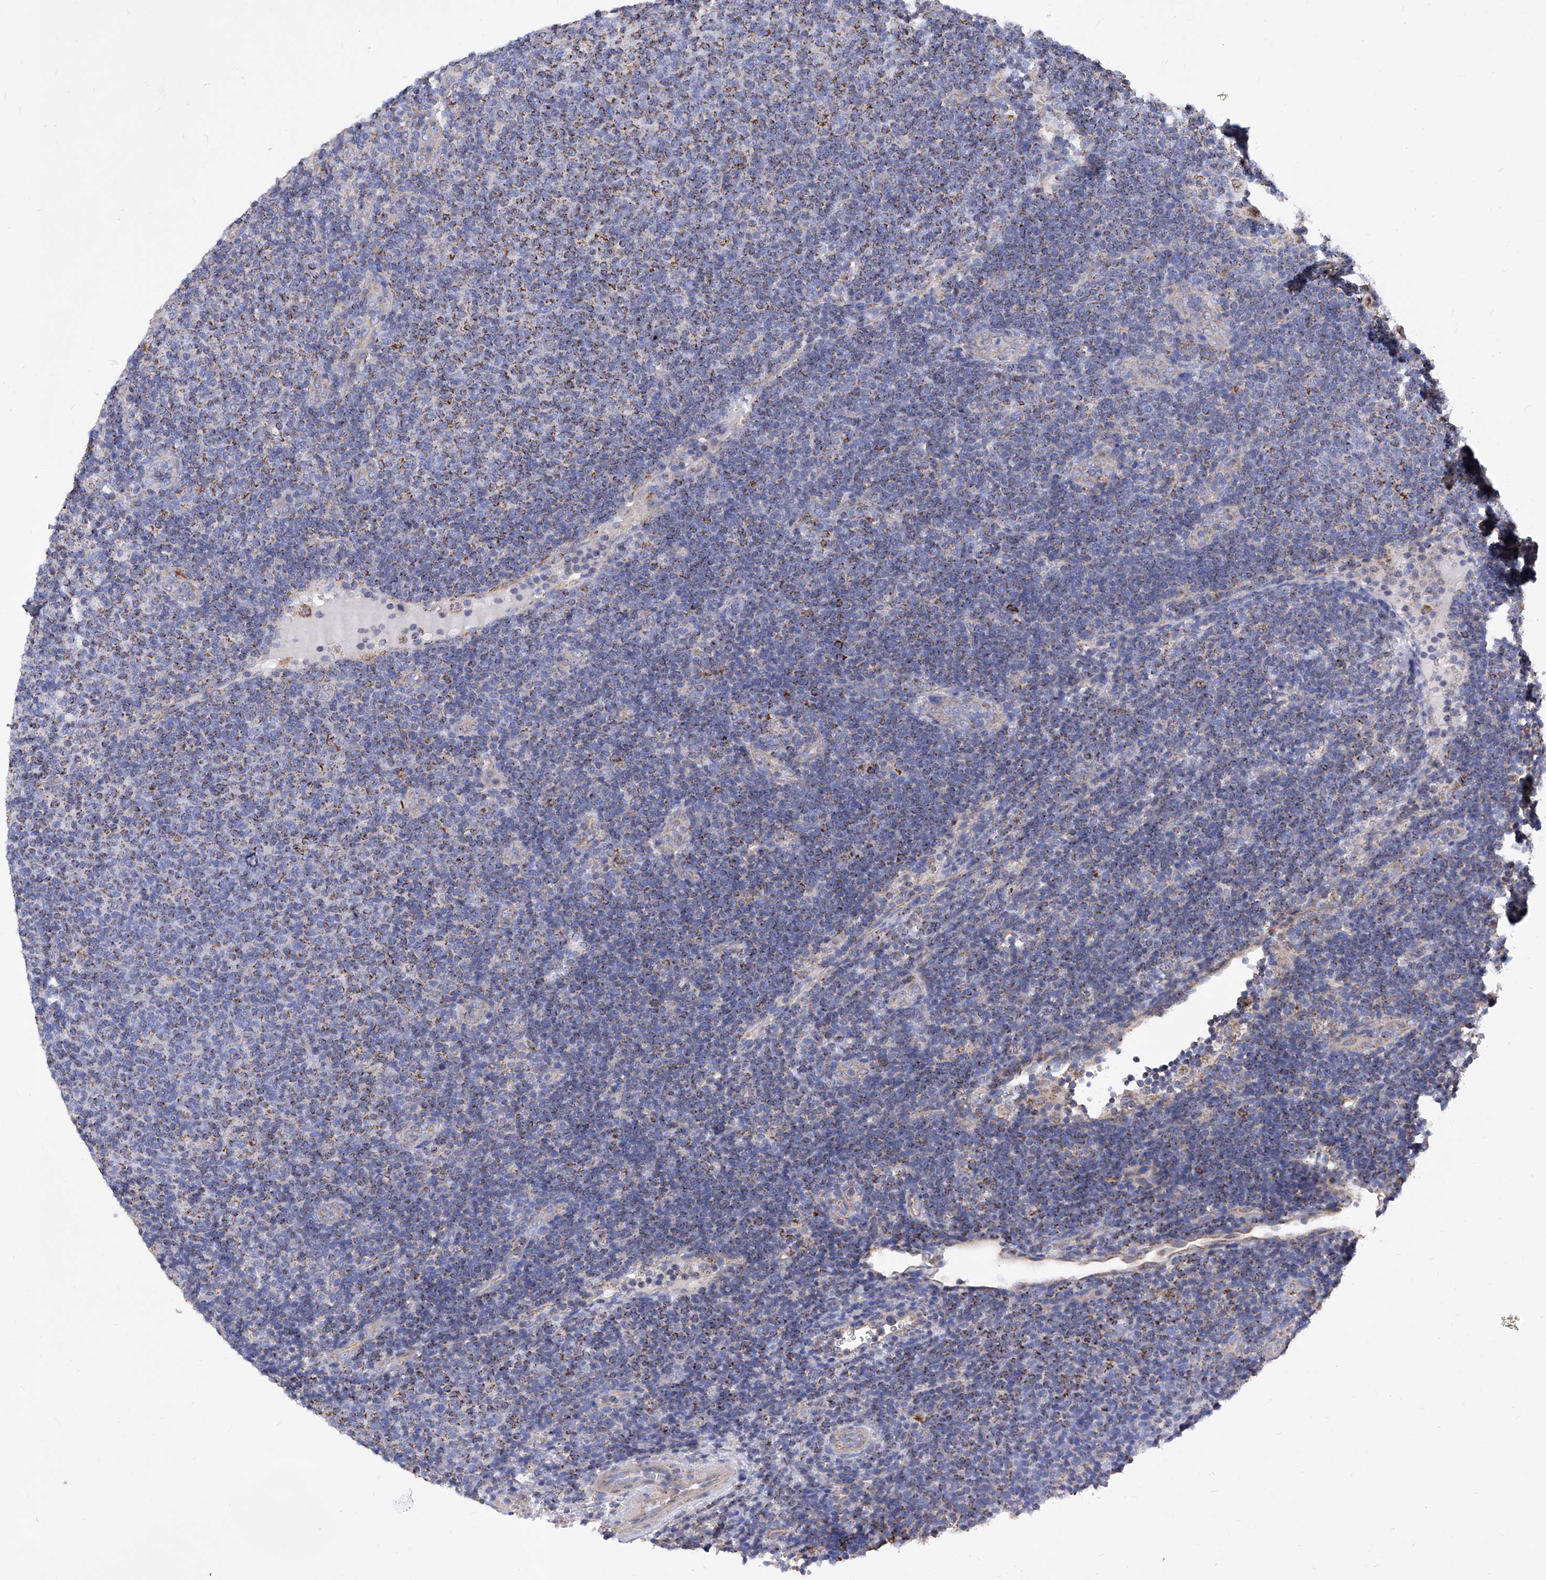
{"staining": {"intensity": "moderate", "quantity": ">75%", "location": "cytoplasmic/membranous"}, "tissue": "lymphoma", "cell_type": "Tumor cells", "image_type": "cancer", "snomed": [{"axis": "morphology", "description": "Malignant lymphoma, non-Hodgkin's type, Low grade"}, {"axis": "topography", "description": "Lymph node"}], "caption": "This image reveals immunohistochemistry staining of lymphoma, with medium moderate cytoplasmic/membranous staining in about >75% of tumor cells.", "gene": "HRNR", "patient": {"sex": "male", "age": 66}}